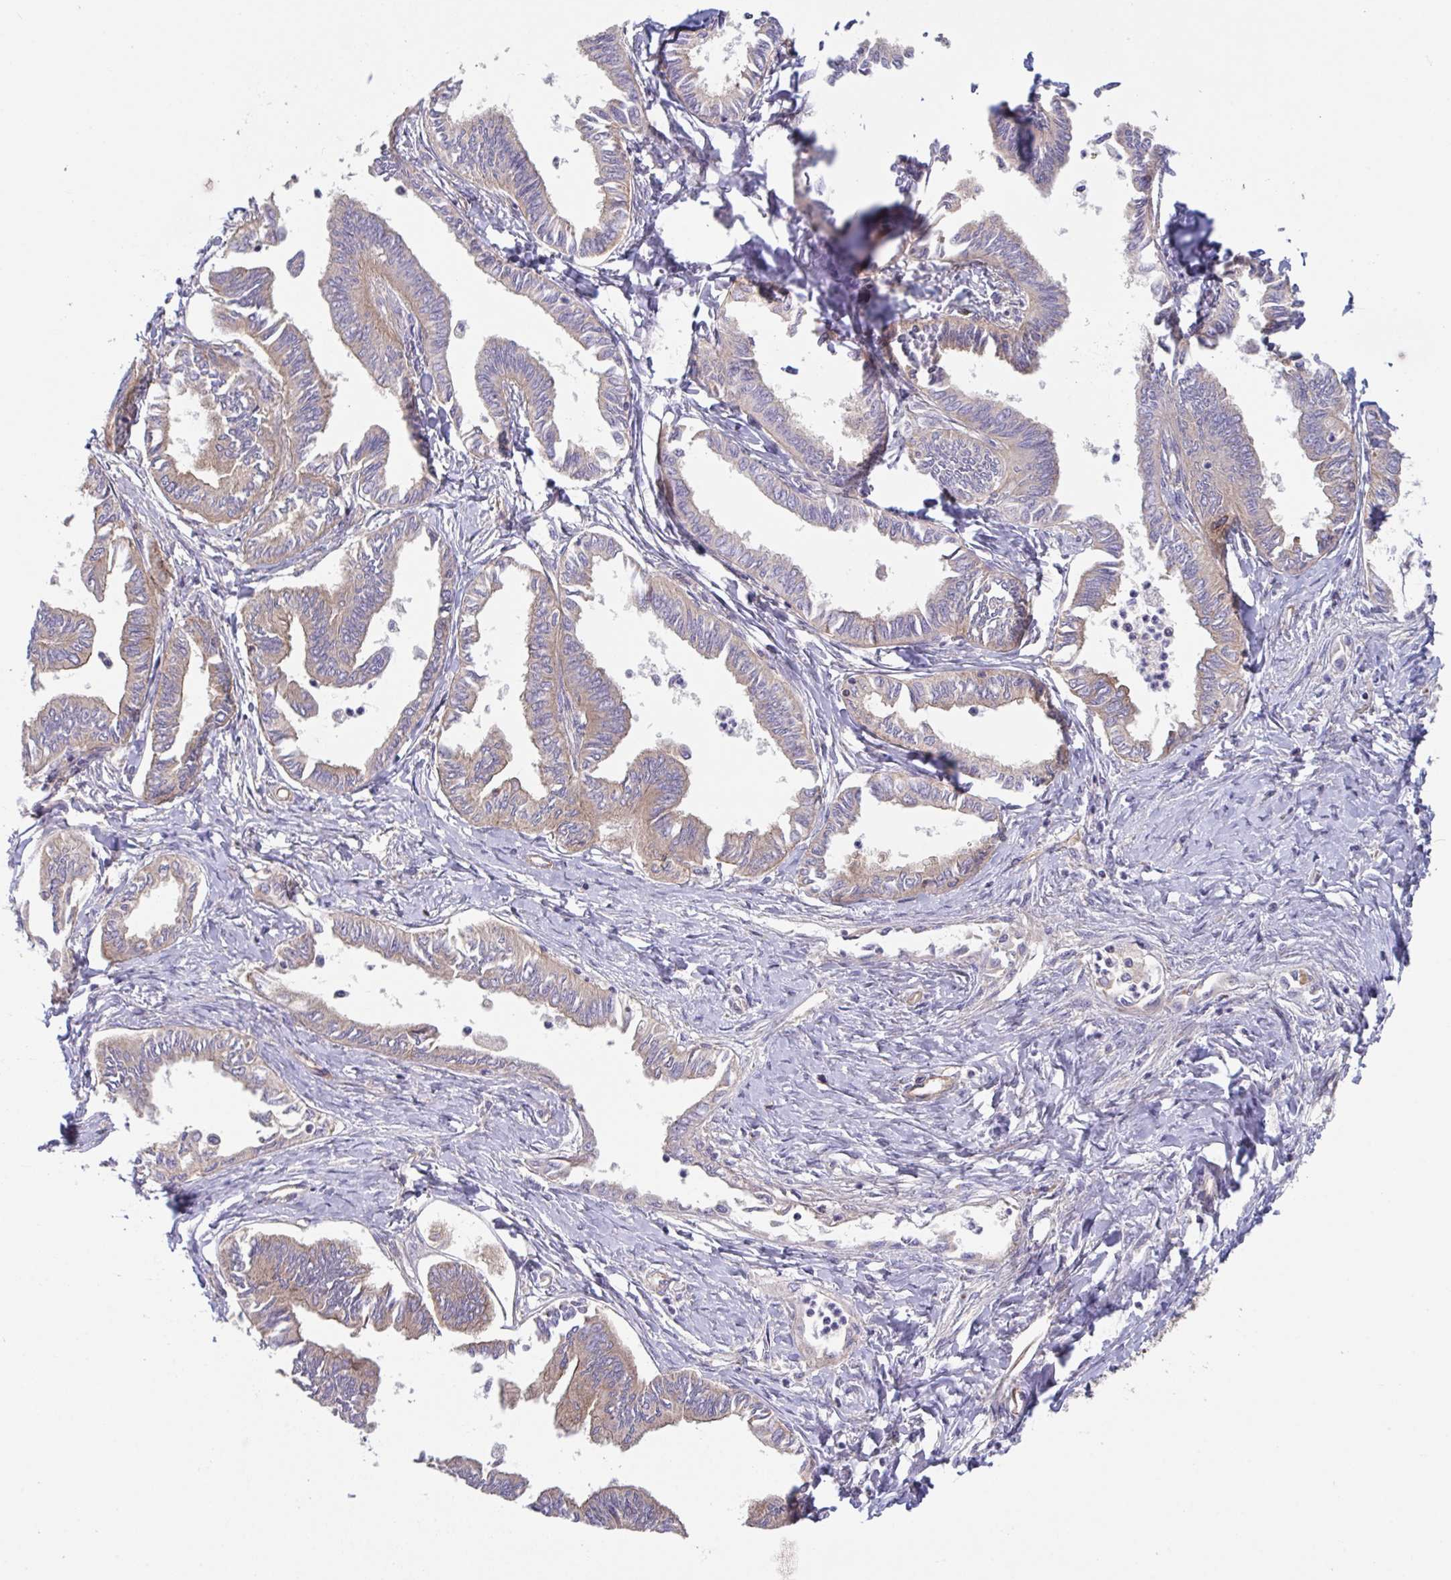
{"staining": {"intensity": "weak", "quantity": ">75%", "location": "cytoplasmic/membranous"}, "tissue": "ovarian cancer", "cell_type": "Tumor cells", "image_type": "cancer", "snomed": [{"axis": "morphology", "description": "Carcinoma, endometroid"}, {"axis": "topography", "description": "Ovary"}], "caption": "Tumor cells demonstrate weak cytoplasmic/membranous staining in about >75% of cells in ovarian cancer. The staining was performed using DAB to visualize the protein expression in brown, while the nuclei were stained in blue with hematoxylin (Magnification: 20x).", "gene": "YARS2", "patient": {"sex": "female", "age": 70}}